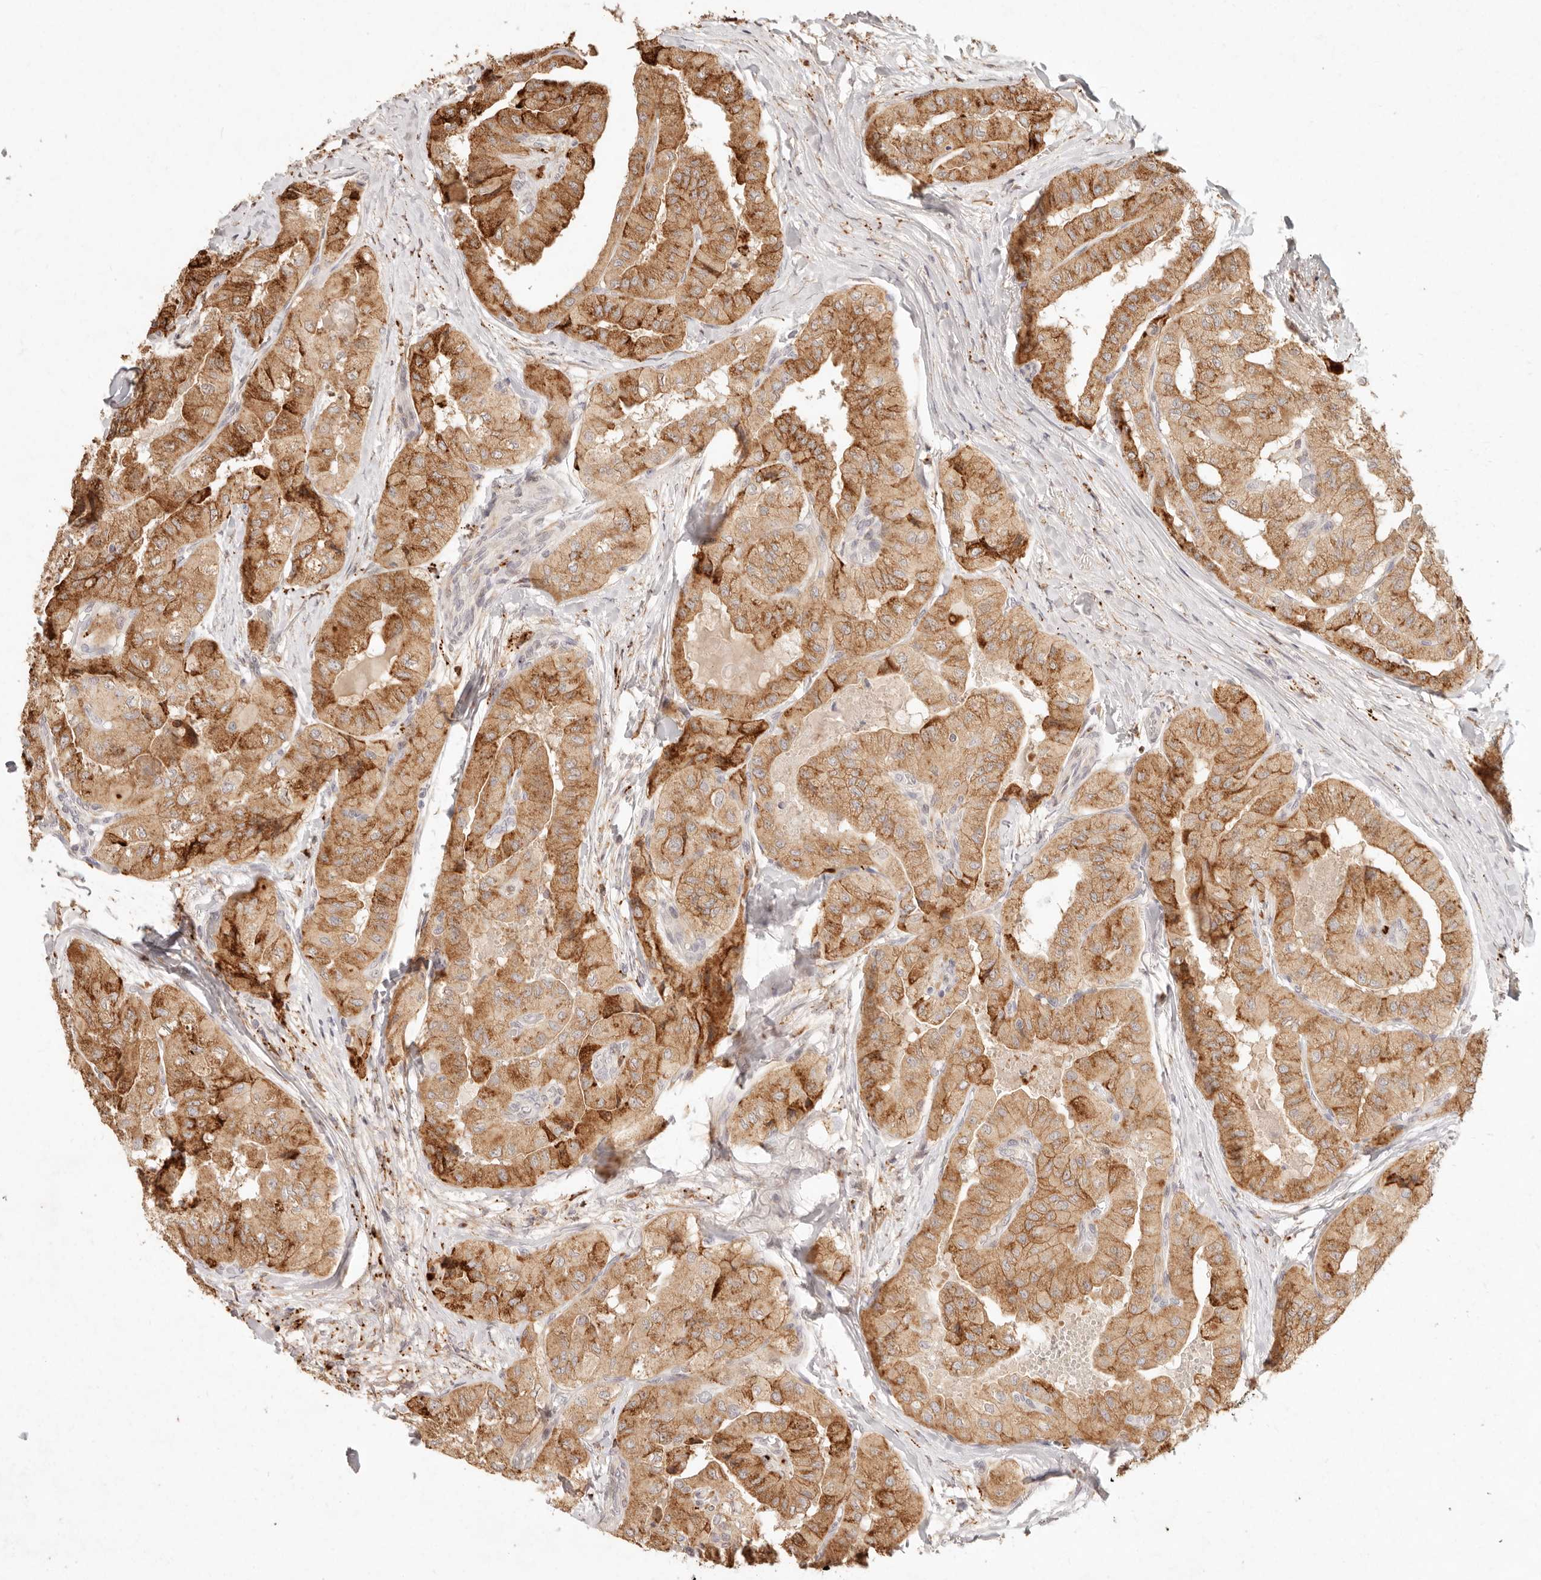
{"staining": {"intensity": "strong", "quantity": ">75%", "location": "cytoplasmic/membranous"}, "tissue": "thyroid cancer", "cell_type": "Tumor cells", "image_type": "cancer", "snomed": [{"axis": "morphology", "description": "Papillary adenocarcinoma, NOS"}, {"axis": "topography", "description": "Thyroid gland"}], "caption": "A high amount of strong cytoplasmic/membranous expression is identified in about >75% of tumor cells in thyroid cancer tissue. Nuclei are stained in blue.", "gene": "C1orf127", "patient": {"sex": "female", "age": 59}}